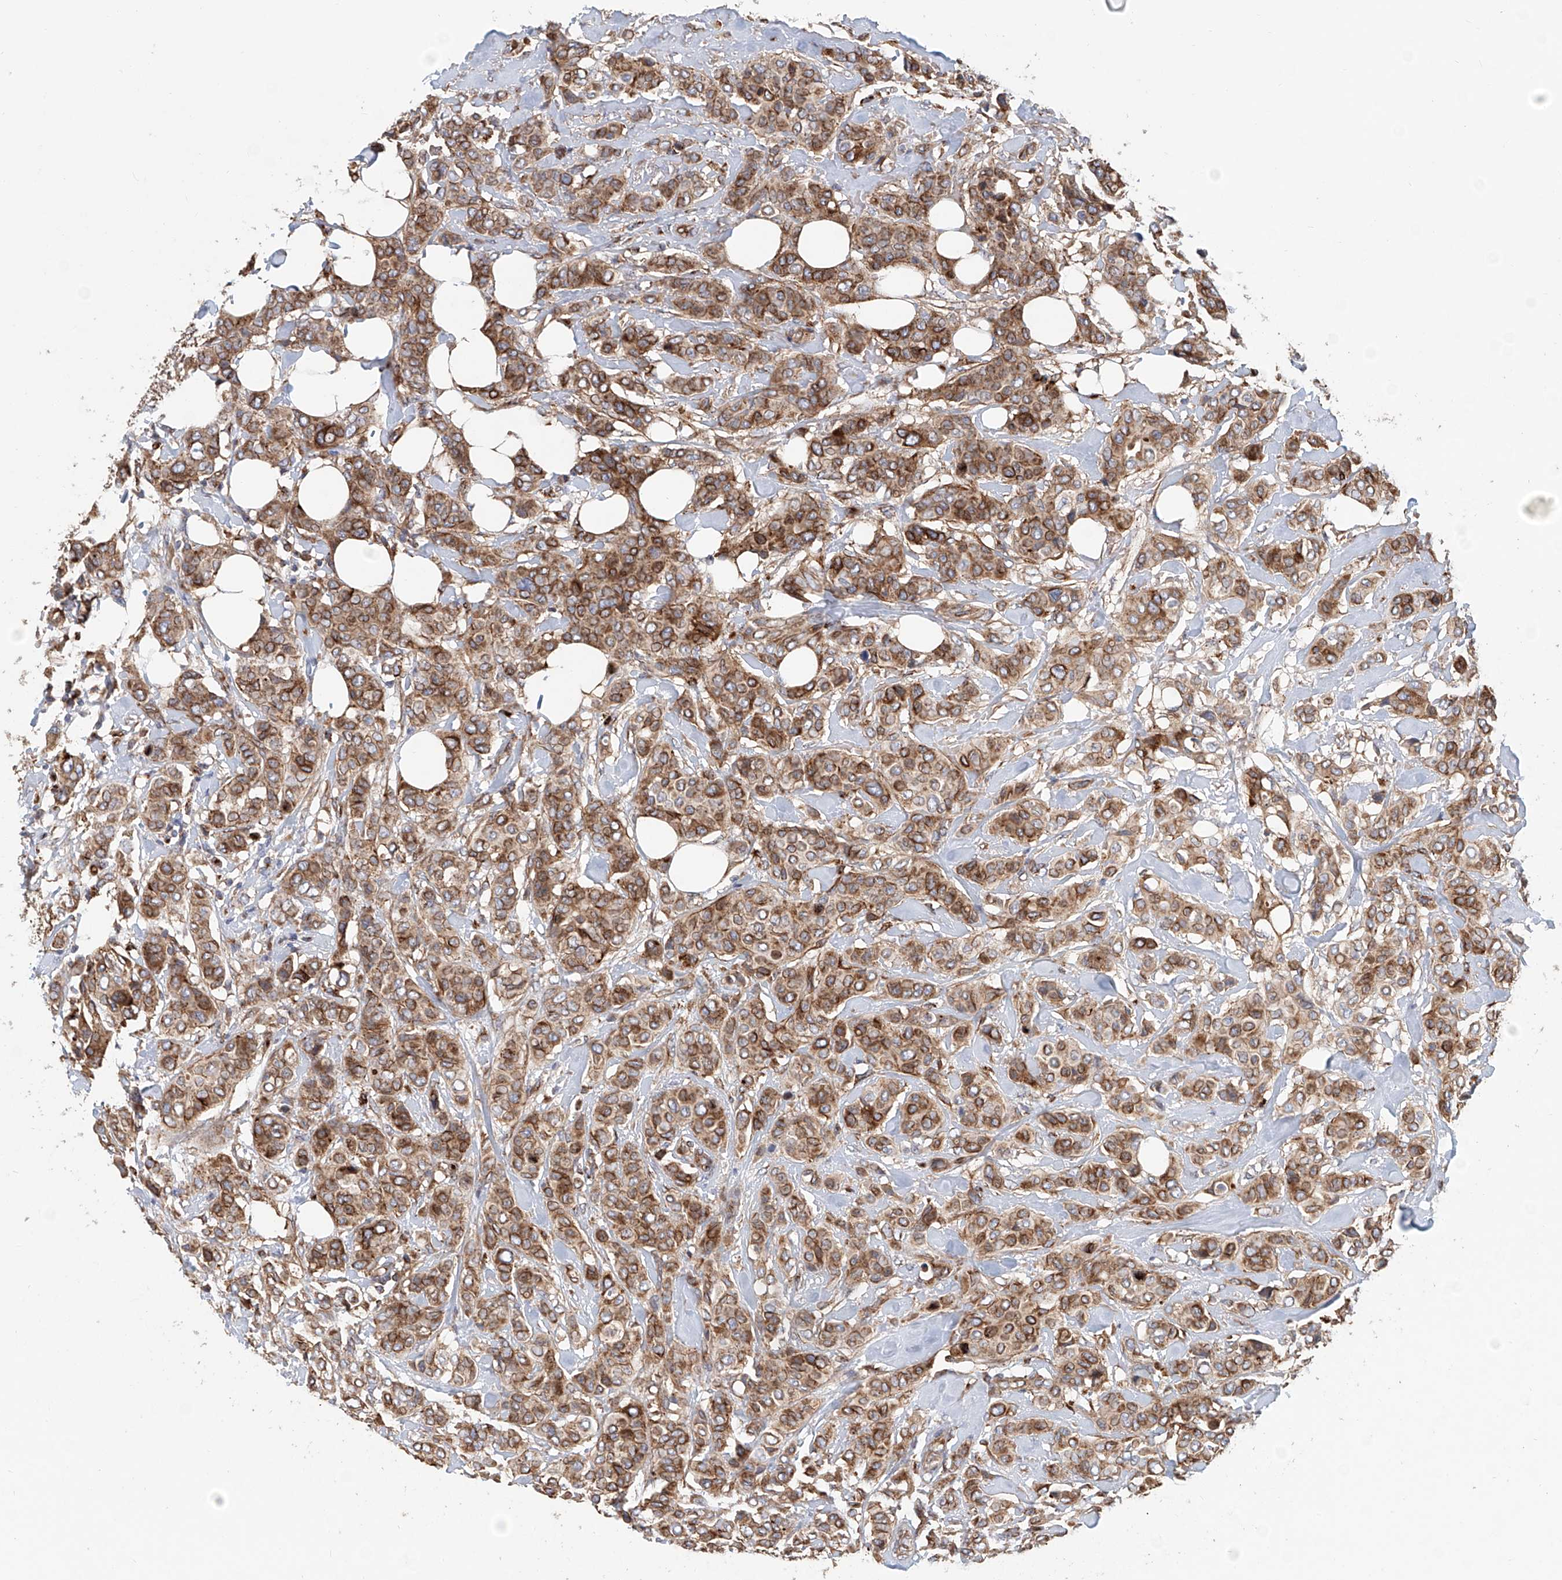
{"staining": {"intensity": "moderate", "quantity": ">75%", "location": "cytoplasmic/membranous"}, "tissue": "breast cancer", "cell_type": "Tumor cells", "image_type": "cancer", "snomed": [{"axis": "morphology", "description": "Lobular carcinoma"}, {"axis": "topography", "description": "Breast"}], "caption": "This is a photomicrograph of IHC staining of breast cancer (lobular carcinoma), which shows moderate expression in the cytoplasmic/membranous of tumor cells.", "gene": "HGSNAT", "patient": {"sex": "female", "age": 51}}